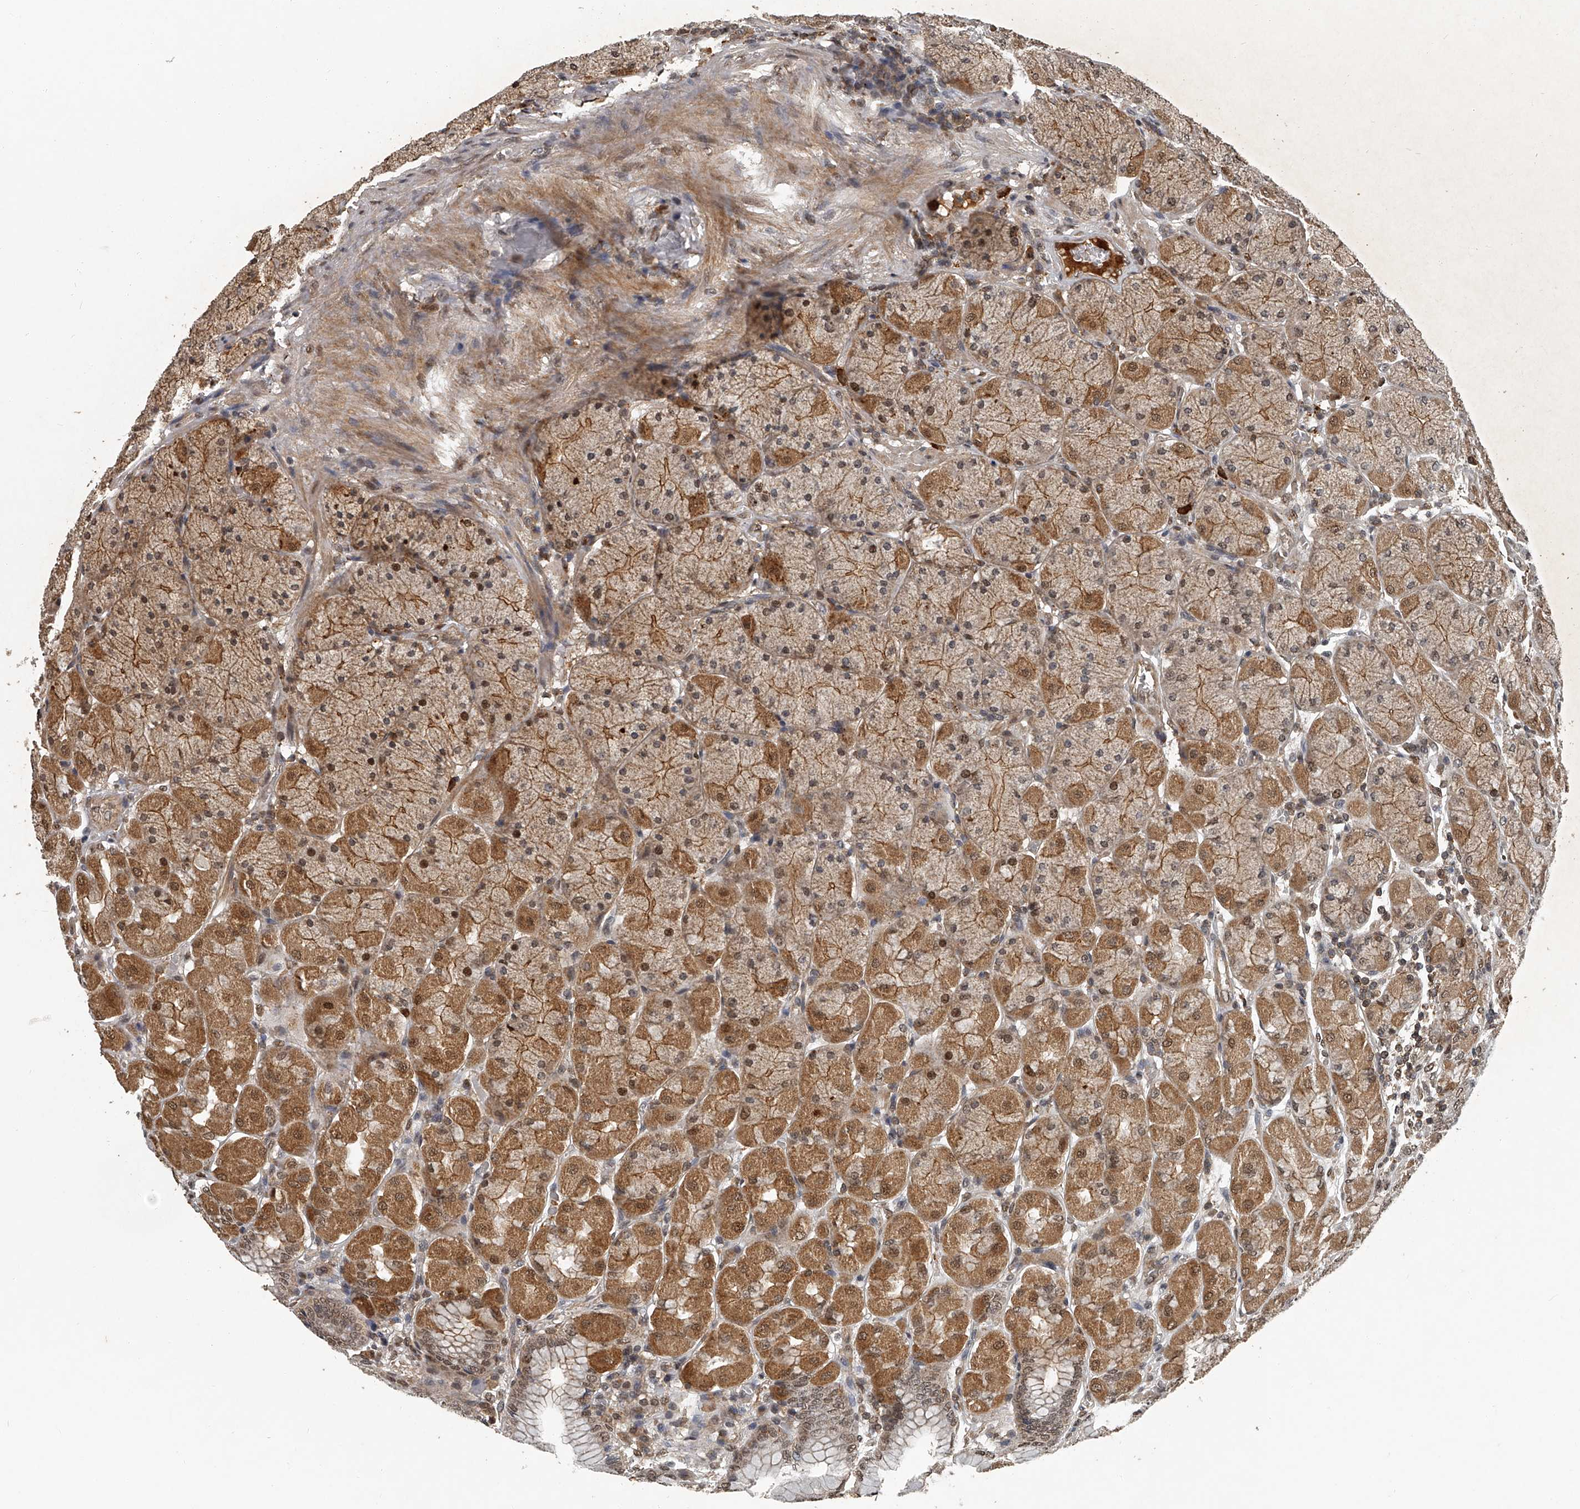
{"staining": {"intensity": "moderate", "quantity": ">75%", "location": "cytoplasmic/membranous,nuclear"}, "tissue": "stomach", "cell_type": "Glandular cells", "image_type": "normal", "snomed": [{"axis": "morphology", "description": "Normal tissue, NOS"}, {"axis": "topography", "description": "Stomach, upper"}], "caption": "High-magnification brightfield microscopy of benign stomach stained with DAB (brown) and counterstained with hematoxylin (blue). glandular cells exhibit moderate cytoplasmic/membranous,nuclear positivity is appreciated in about>75% of cells. (IHC, brightfield microscopy, high magnification).", "gene": "PLEKHG1", "patient": {"sex": "female", "age": 56}}